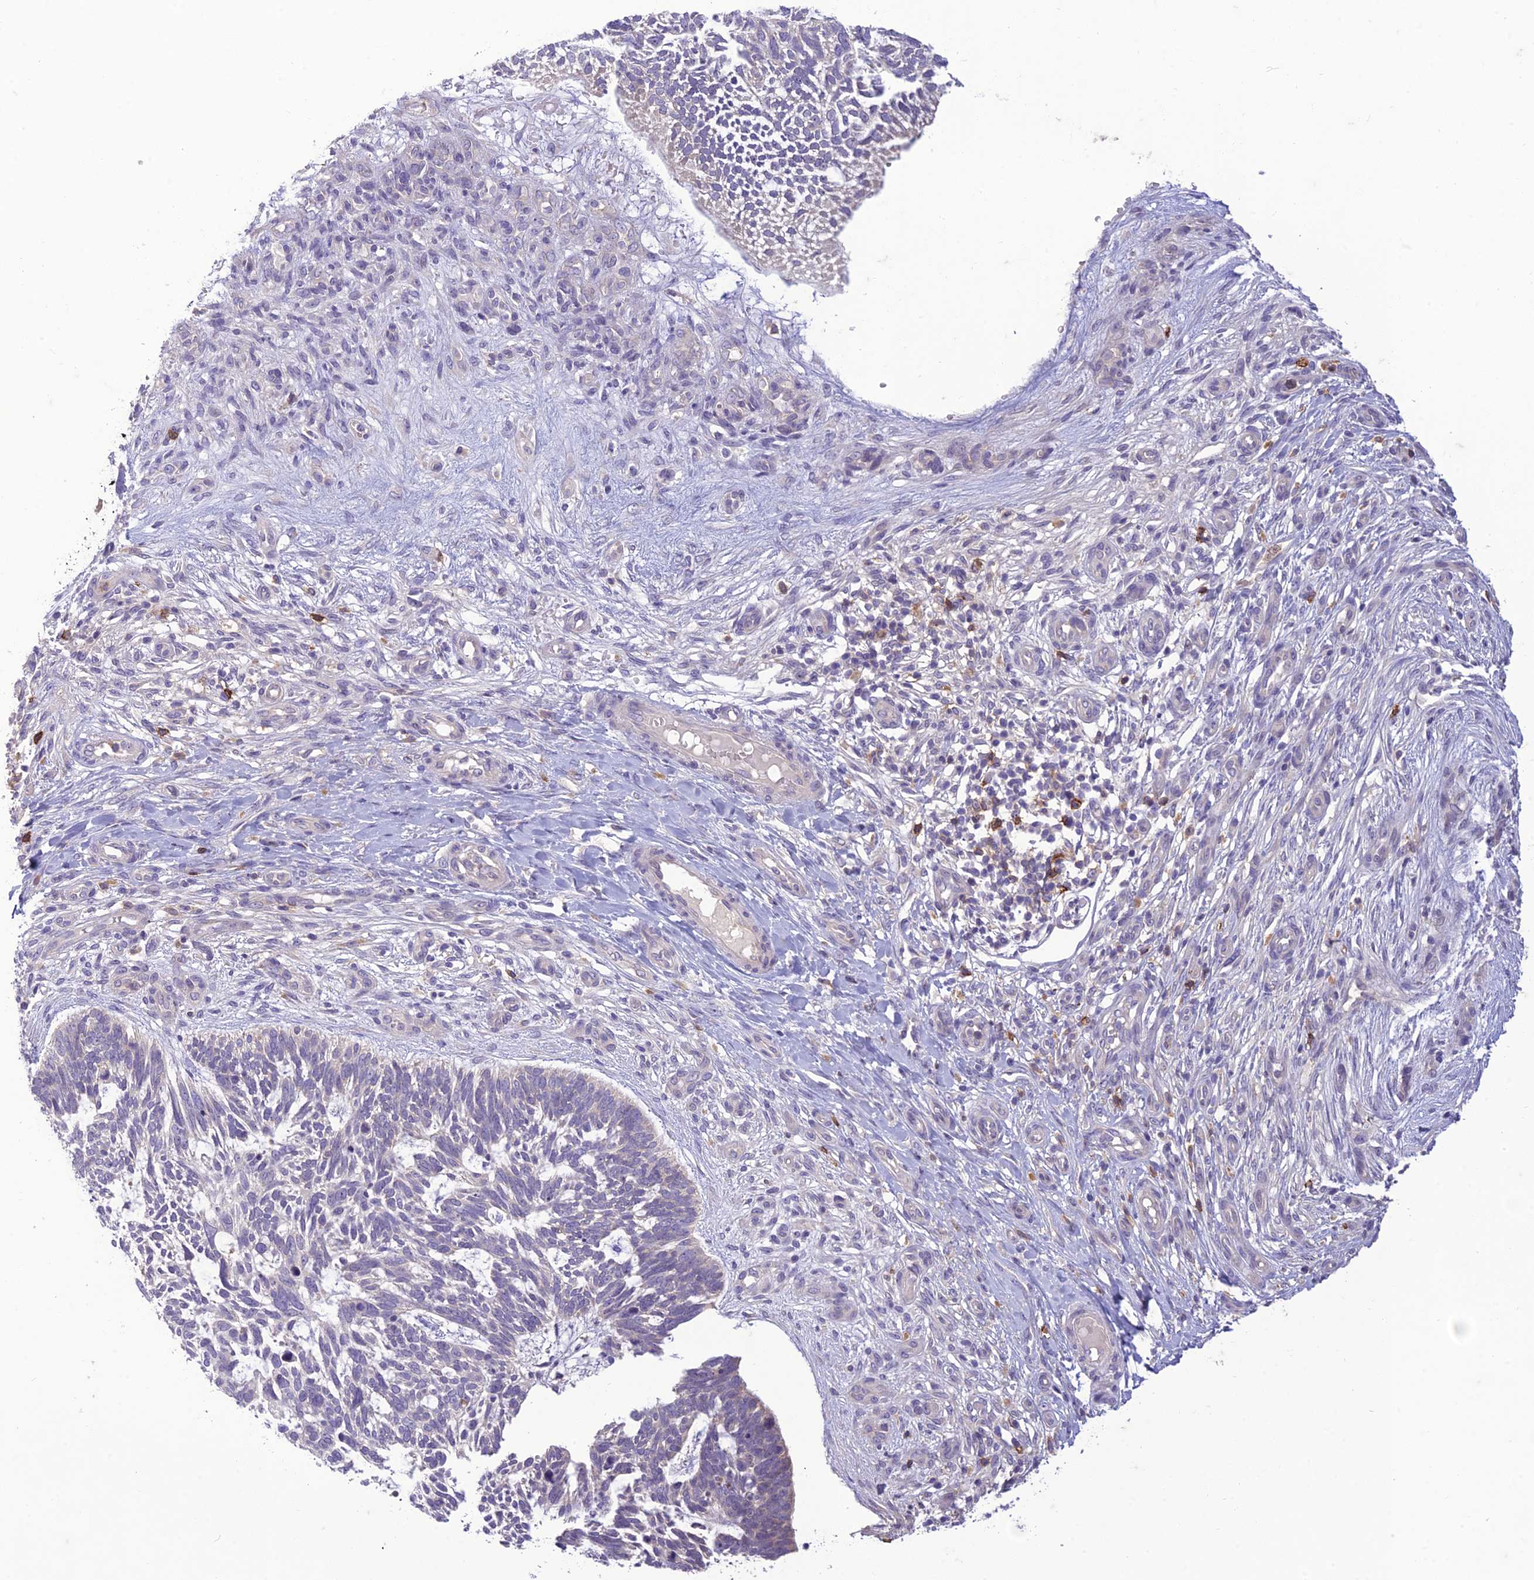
{"staining": {"intensity": "negative", "quantity": "none", "location": "none"}, "tissue": "skin cancer", "cell_type": "Tumor cells", "image_type": "cancer", "snomed": [{"axis": "morphology", "description": "Basal cell carcinoma"}, {"axis": "topography", "description": "Skin"}], "caption": "Immunohistochemical staining of skin basal cell carcinoma exhibits no significant staining in tumor cells.", "gene": "ITGAE", "patient": {"sex": "male", "age": 88}}